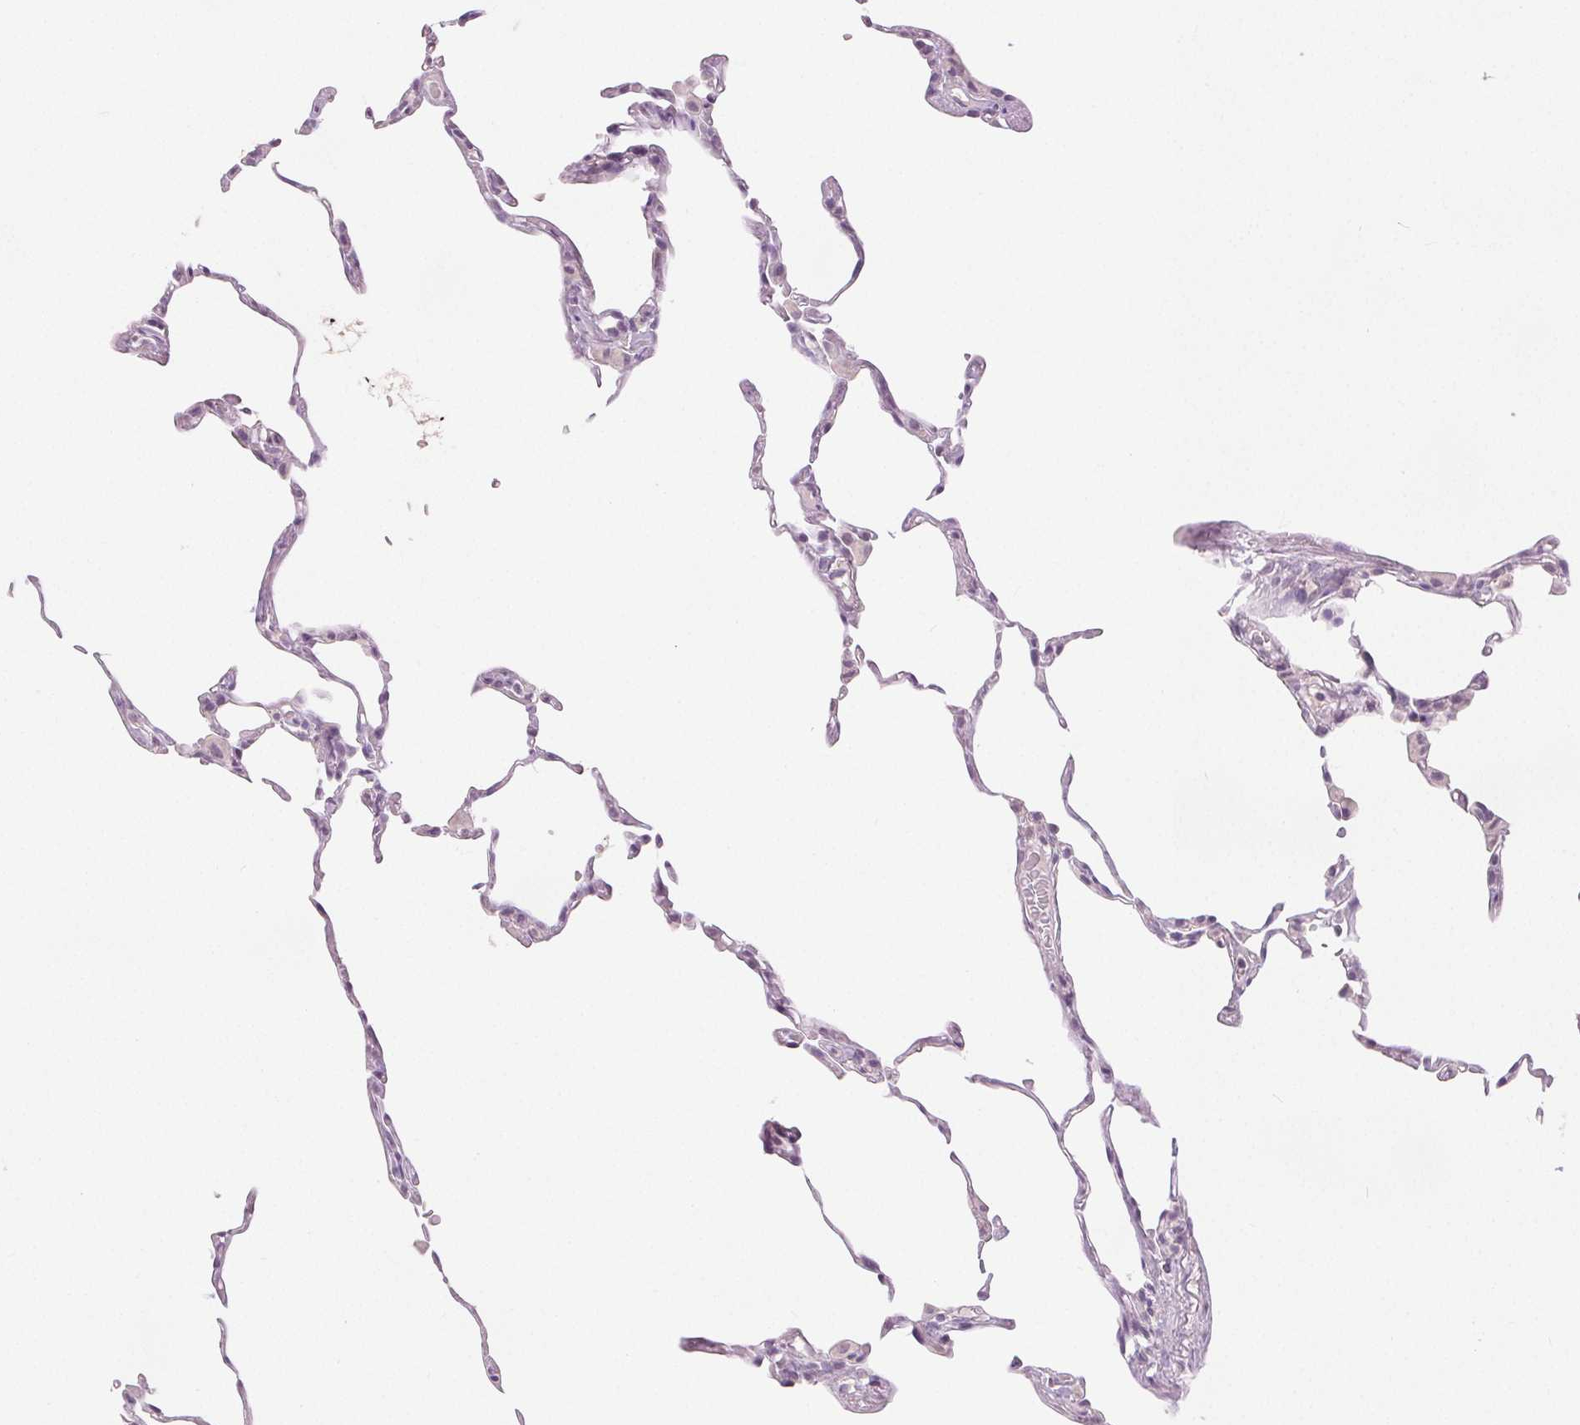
{"staining": {"intensity": "negative", "quantity": "none", "location": "none"}, "tissue": "lung", "cell_type": "Alveolar cells", "image_type": "normal", "snomed": [{"axis": "morphology", "description": "Normal tissue, NOS"}, {"axis": "topography", "description": "Lung"}], "caption": "An immunohistochemistry histopathology image of unremarkable lung is shown. There is no staining in alveolar cells of lung.", "gene": "CA12", "patient": {"sex": "female", "age": 57}}